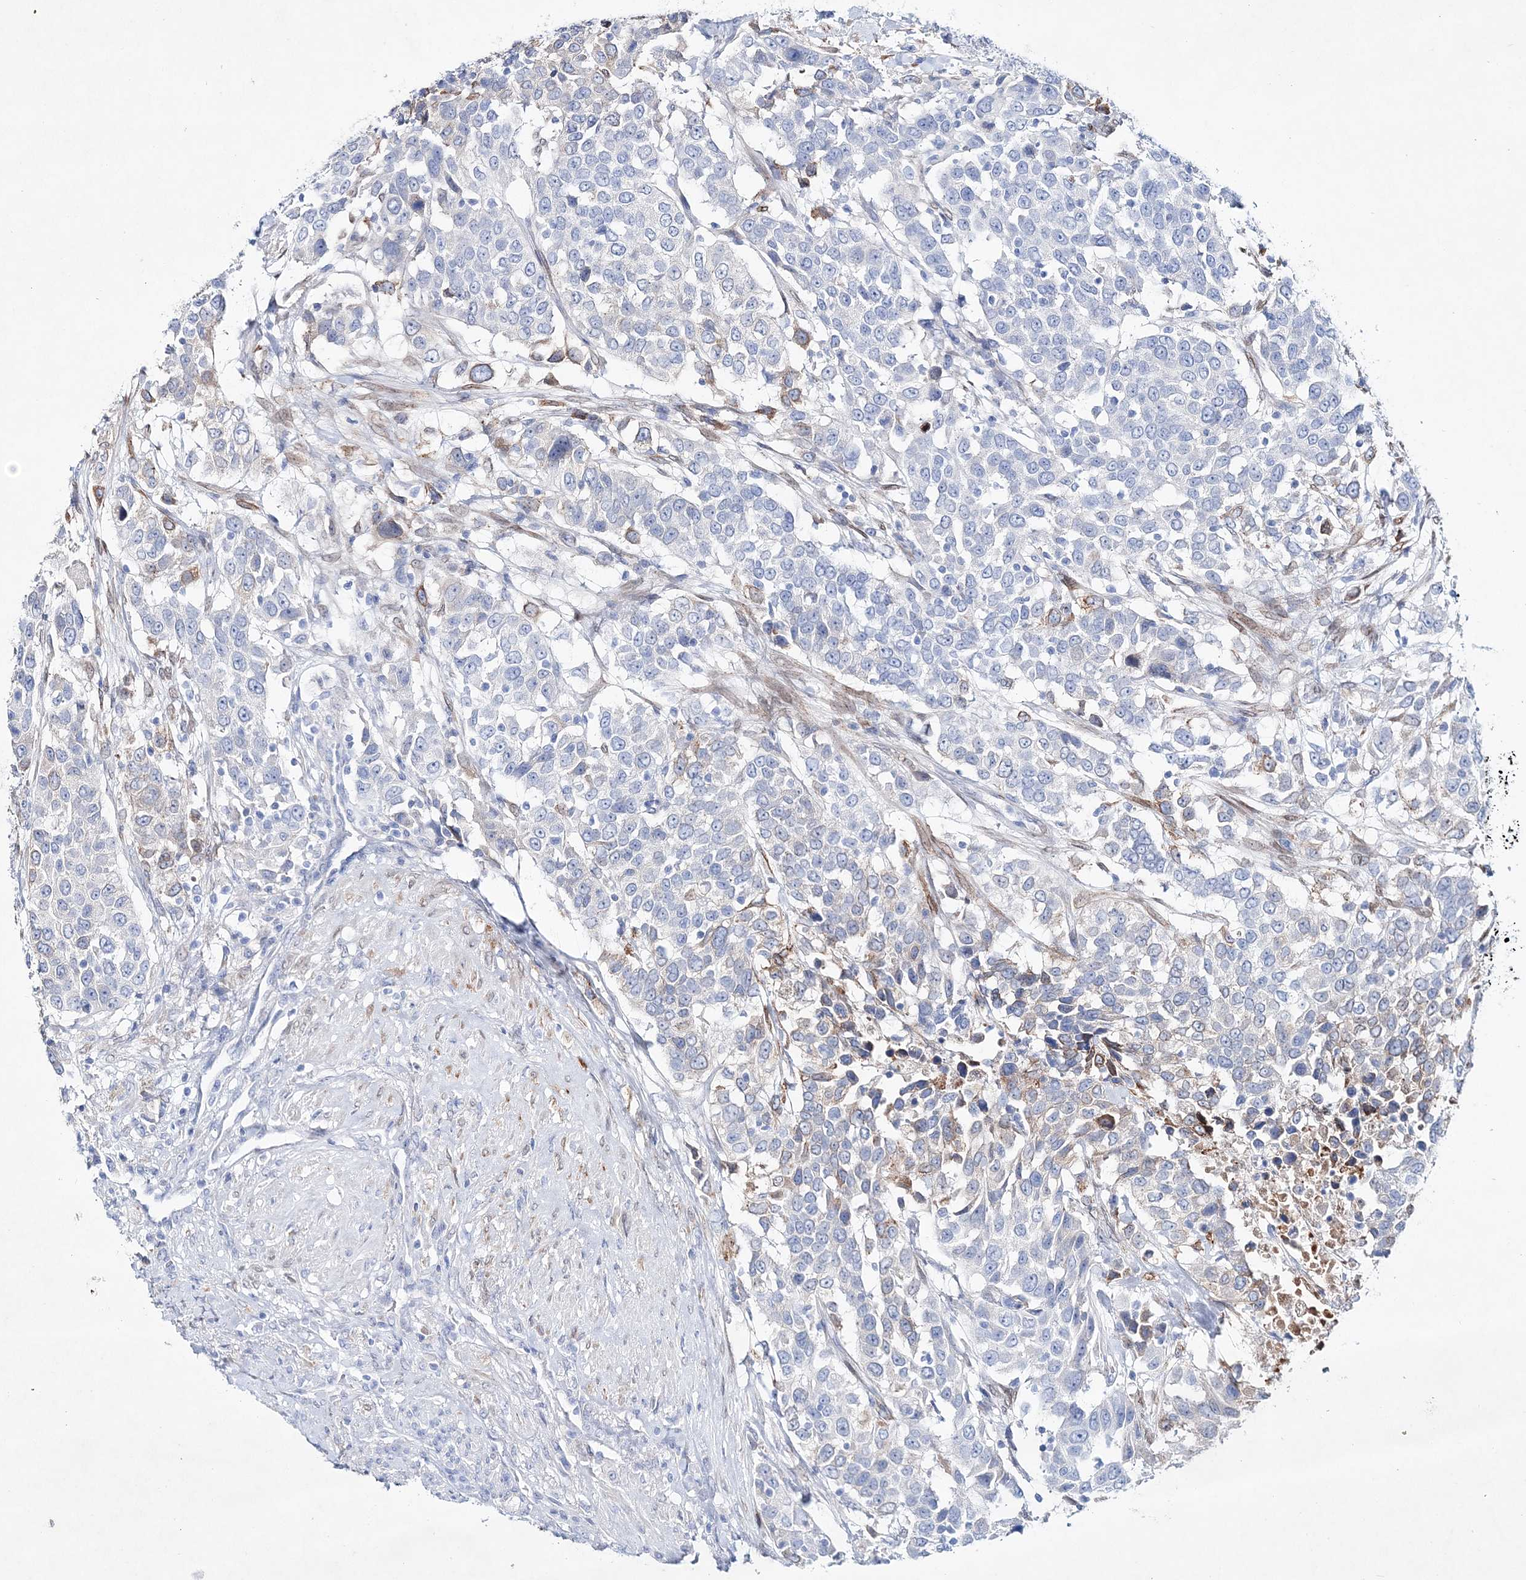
{"staining": {"intensity": "moderate", "quantity": "<25%", "location": "cytoplasmic/membranous"}, "tissue": "urothelial cancer", "cell_type": "Tumor cells", "image_type": "cancer", "snomed": [{"axis": "morphology", "description": "Urothelial carcinoma, High grade"}, {"axis": "topography", "description": "Urinary bladder"}], "caption": "Immunohistochemistry (DAB (3,3'-diaminobenzidine)) staining of urothelial cancer exhibits moderate cytoplasmic/membranous protein staining in approximately <25% of tumor cells.", "gene": "SPINK7", "patient": {"sex": "female", "age": 80}}